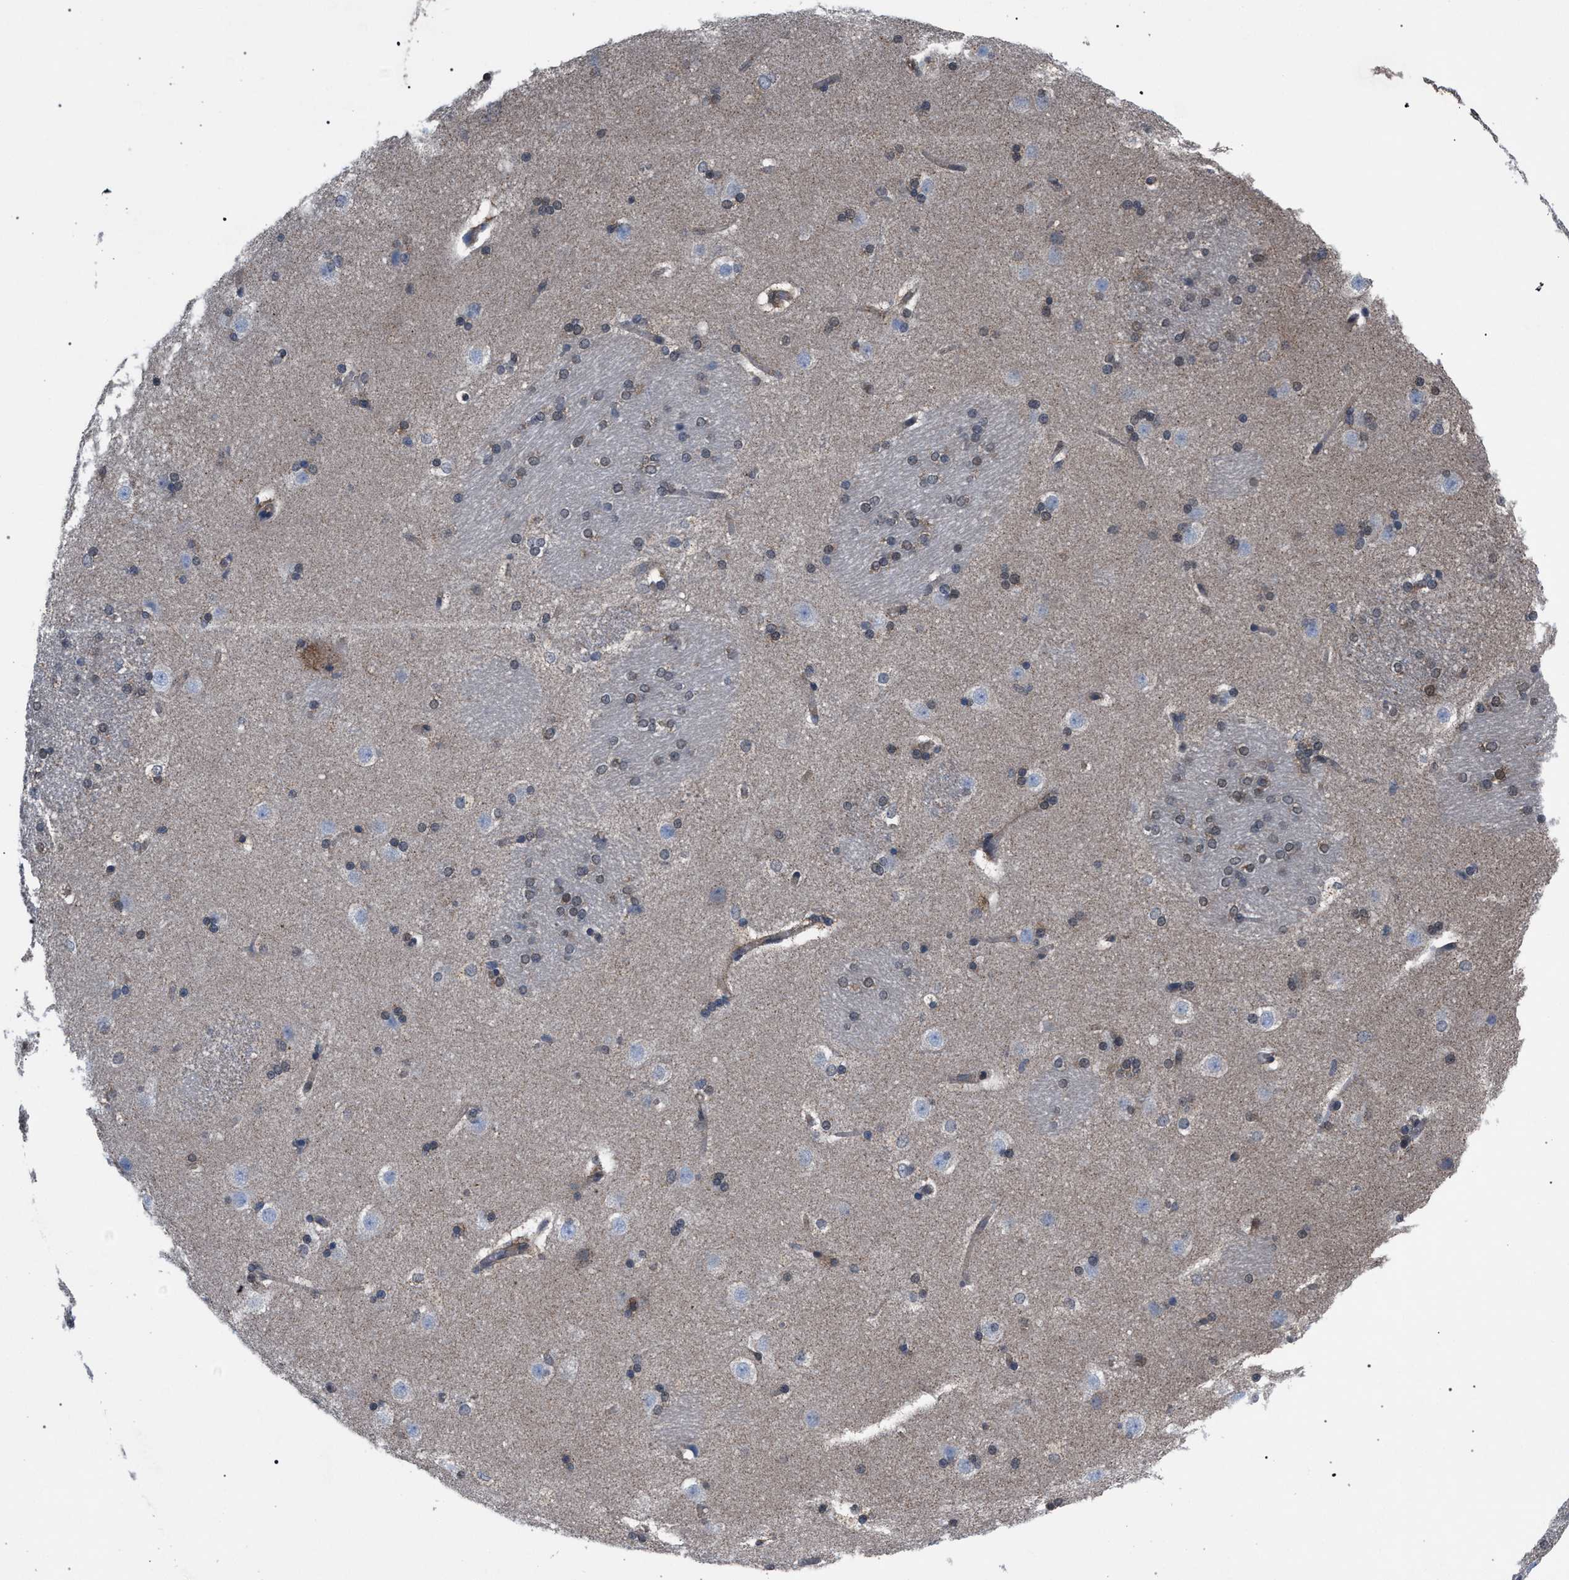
{"staining": {"intensity": "moderate", "quantity": "25%-75%", "location": "cytoplasmic/membranous"}, "tissue": "caudate", "cell_type": "Glial cells", "image_type": "normal", "snomed": [{"axis": "morphology", "description": "Normal tissue, NOS"}, {"axis": "topography", "description": "Lateral ventricle wall"}], "caption": "Moderate cytoplasmic/membranous expression is appreciated in approximately 25%-75% of glial cells in unremarkable caudate. (DAB (3,3'-diaminobenzidine) IHC with brightfield microscopy, high magnification).", "gene": "CRYZ", "patient": {"sex": "female", "age": 19}}